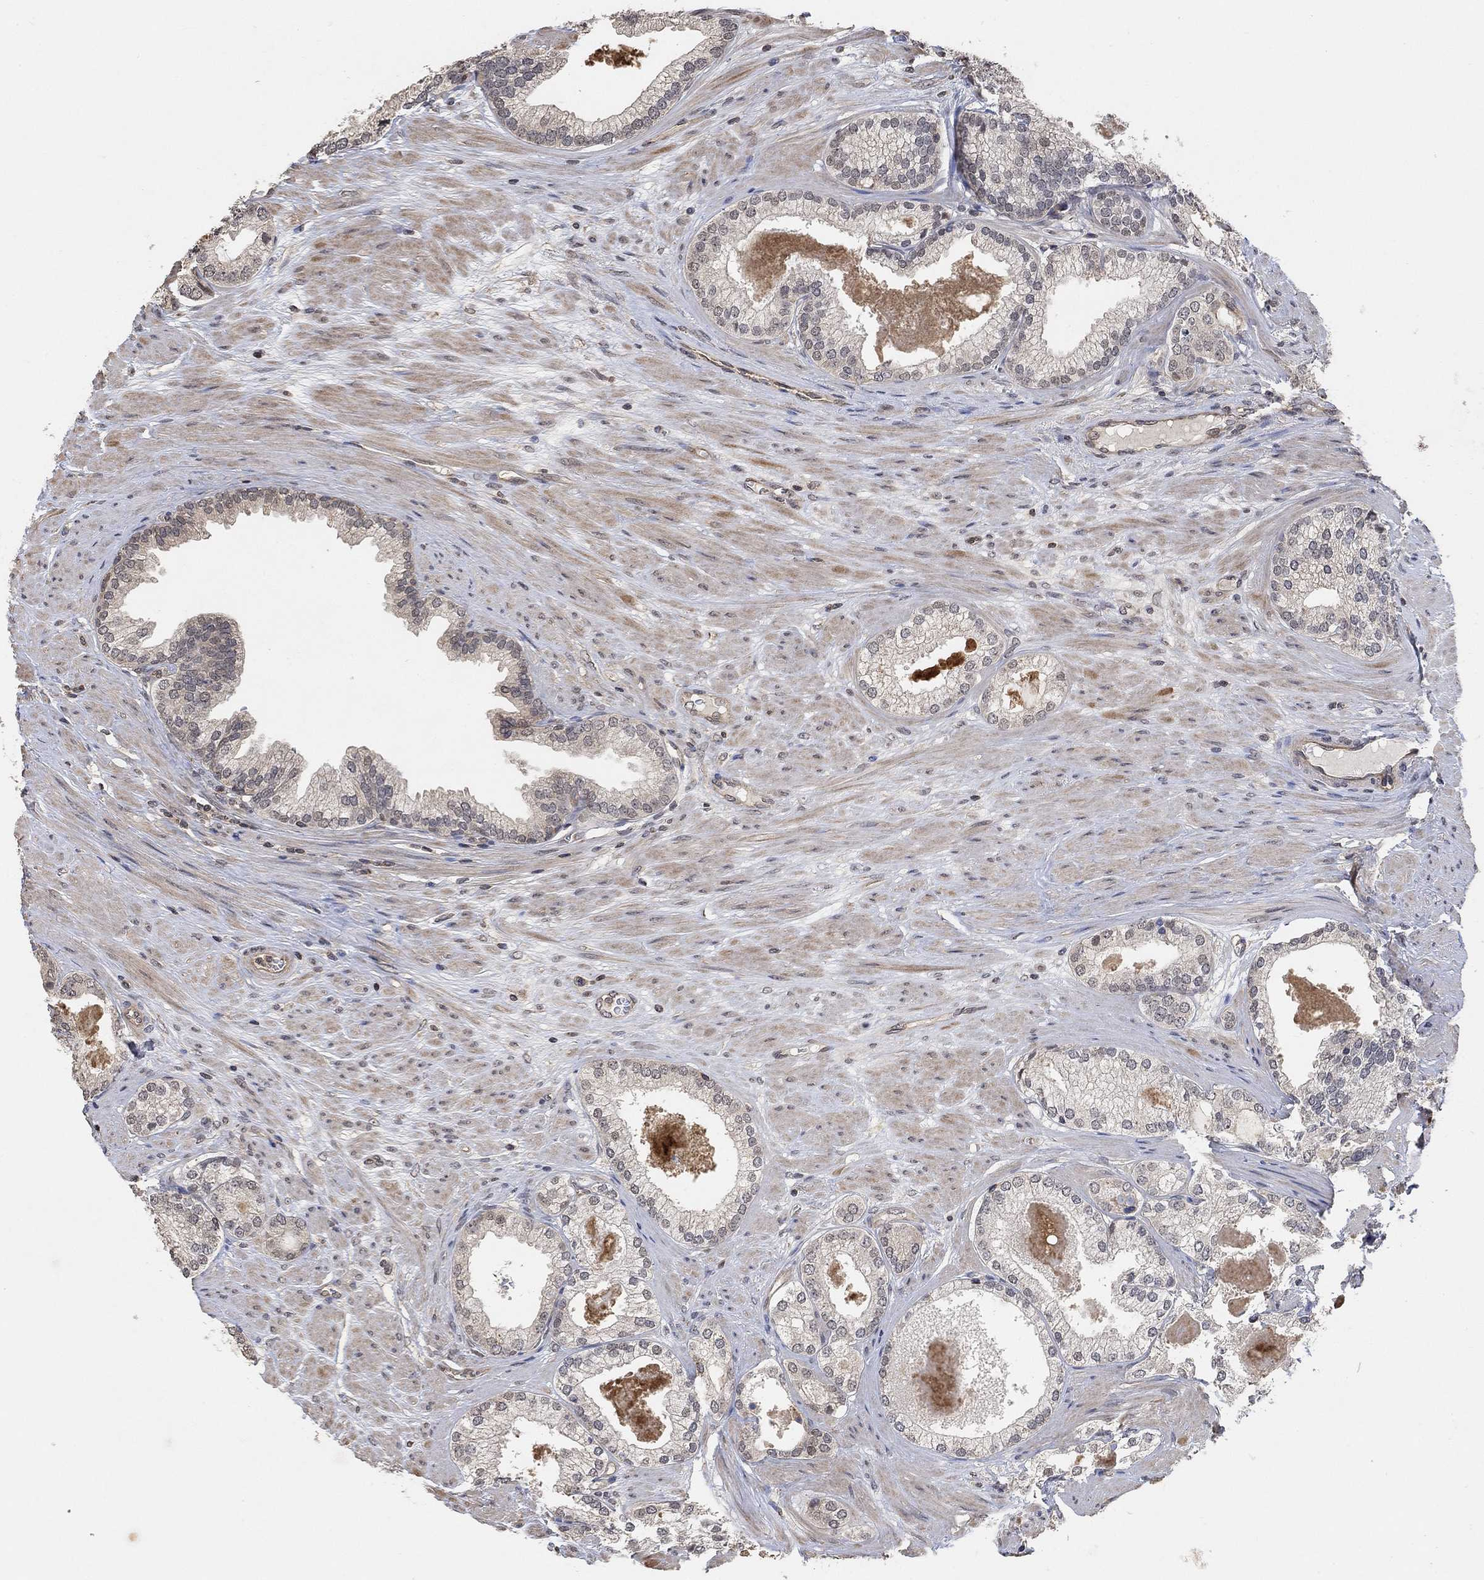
{"staining": {"intensity": "negative", "quantity": "none", "location": "none"}, "tissue": "prostate cancer", "cell_type": "Tumor cells", "image_type": "cancer", "snomed": [{"axis": "morphology", "description": "Adenocarcinoma, High grade"}, {"axis": "topography", "description": "Prostate and seminal vesicle, NOS"}], "caption": "Photomicrograph shows no protein expression in tumor cells of high-grade adenocarcinoma (prostate) tissue.", "gene": "UNC5B", "patient": {"sex": "male", "age": 62}}